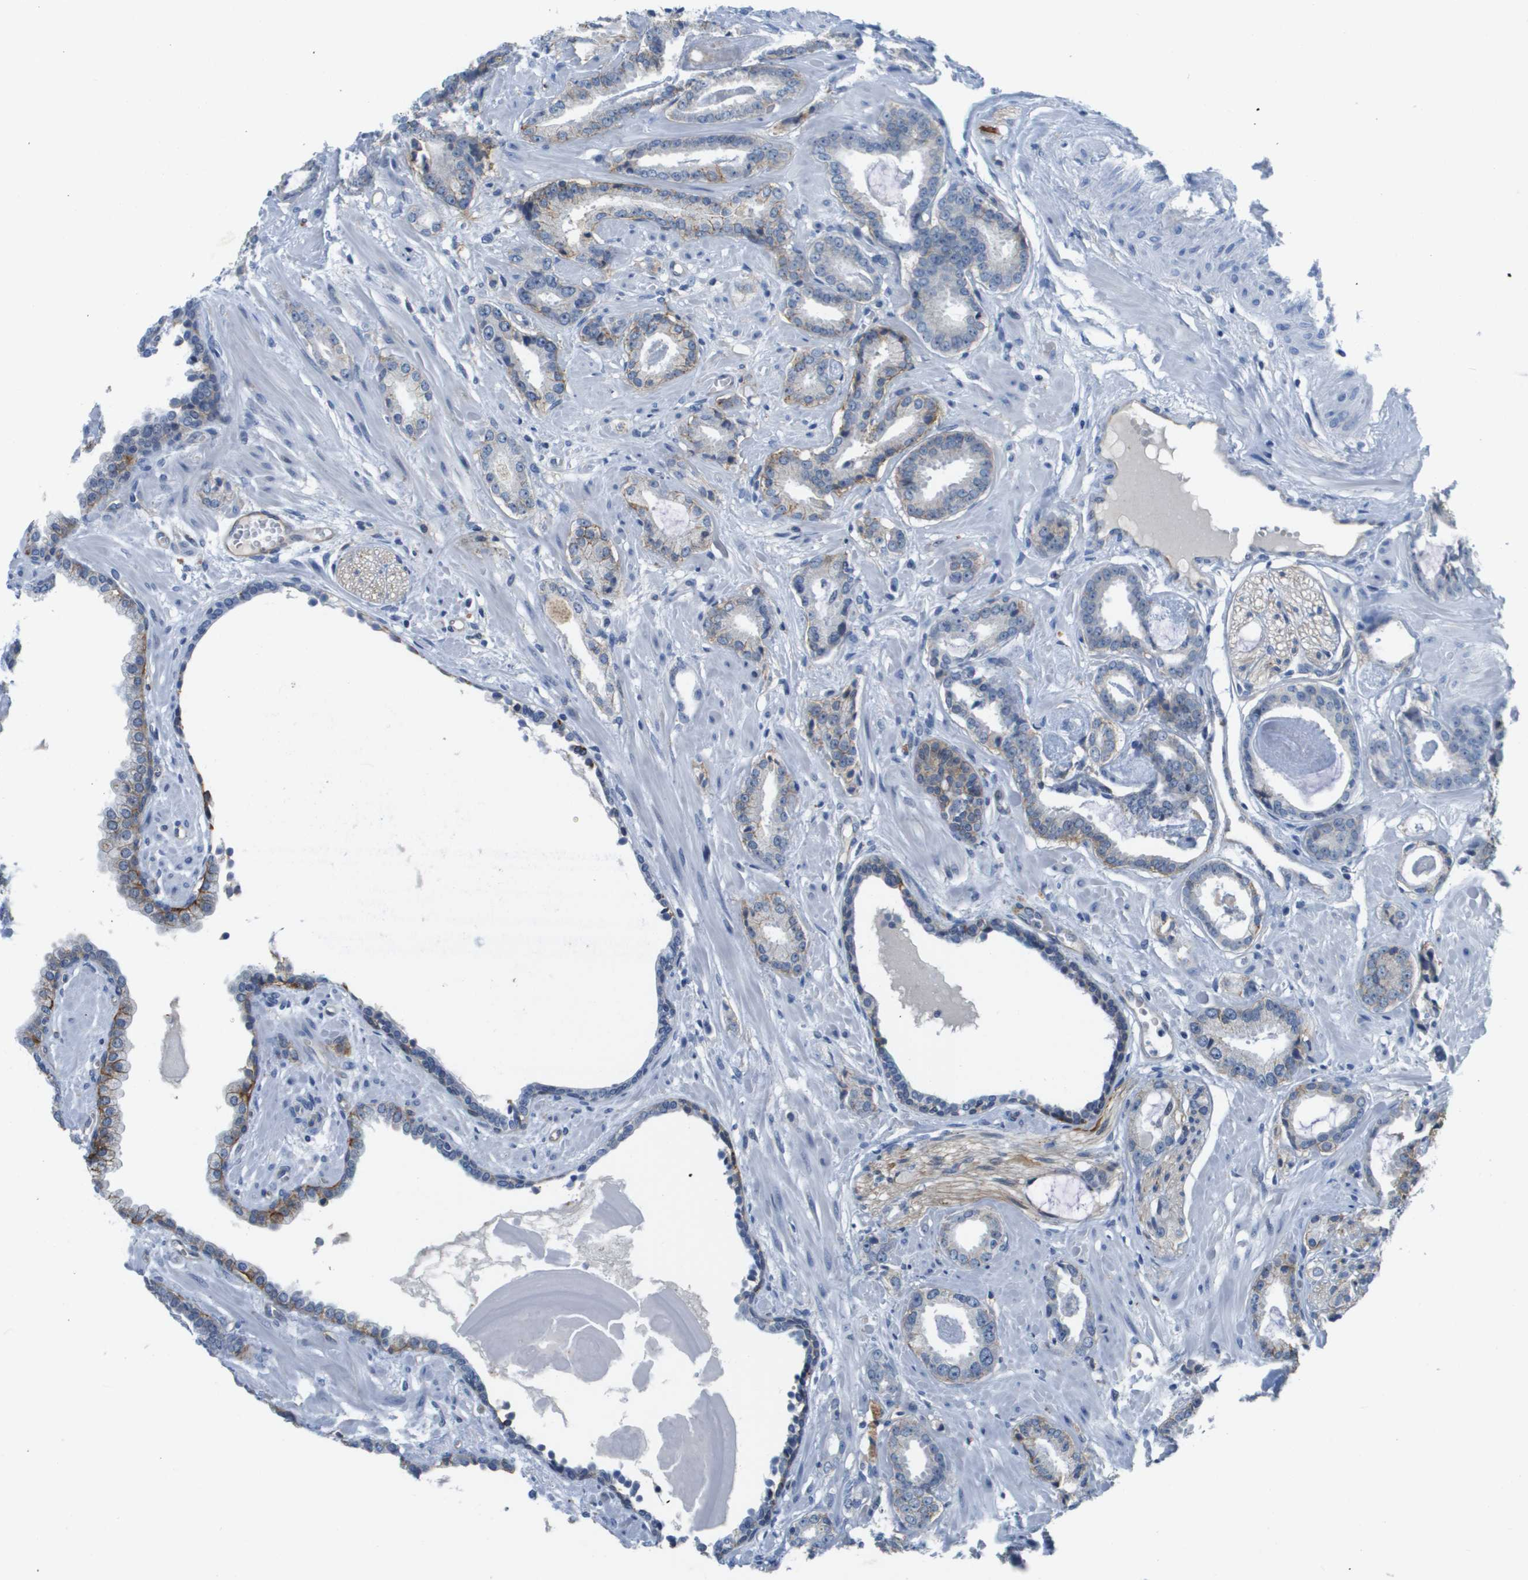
{"staining": {"intensity": "moderate", "quantity": "<25%", "location": "cytoplasmic/membranous"}, "tissue": "prostate cancer", "cell_type": "Tumor cells", "image_type": "cancer", "snomed": [{"axis": "morphology", "description": "Adenocarcinoma, Low grade"}, {"axis": "topography", "description": "Prostate"}], "caption": "Protein expression analysis of human prostate low-grade adenocarcinoma reveals moderate cytoplasmic/membranous expression in about <25% of tumor cells. (DAB IHC with brightfield microscopy, high magnification).", "gene": "ITGA6", "patient": {"sex": "male", "age": 53}}